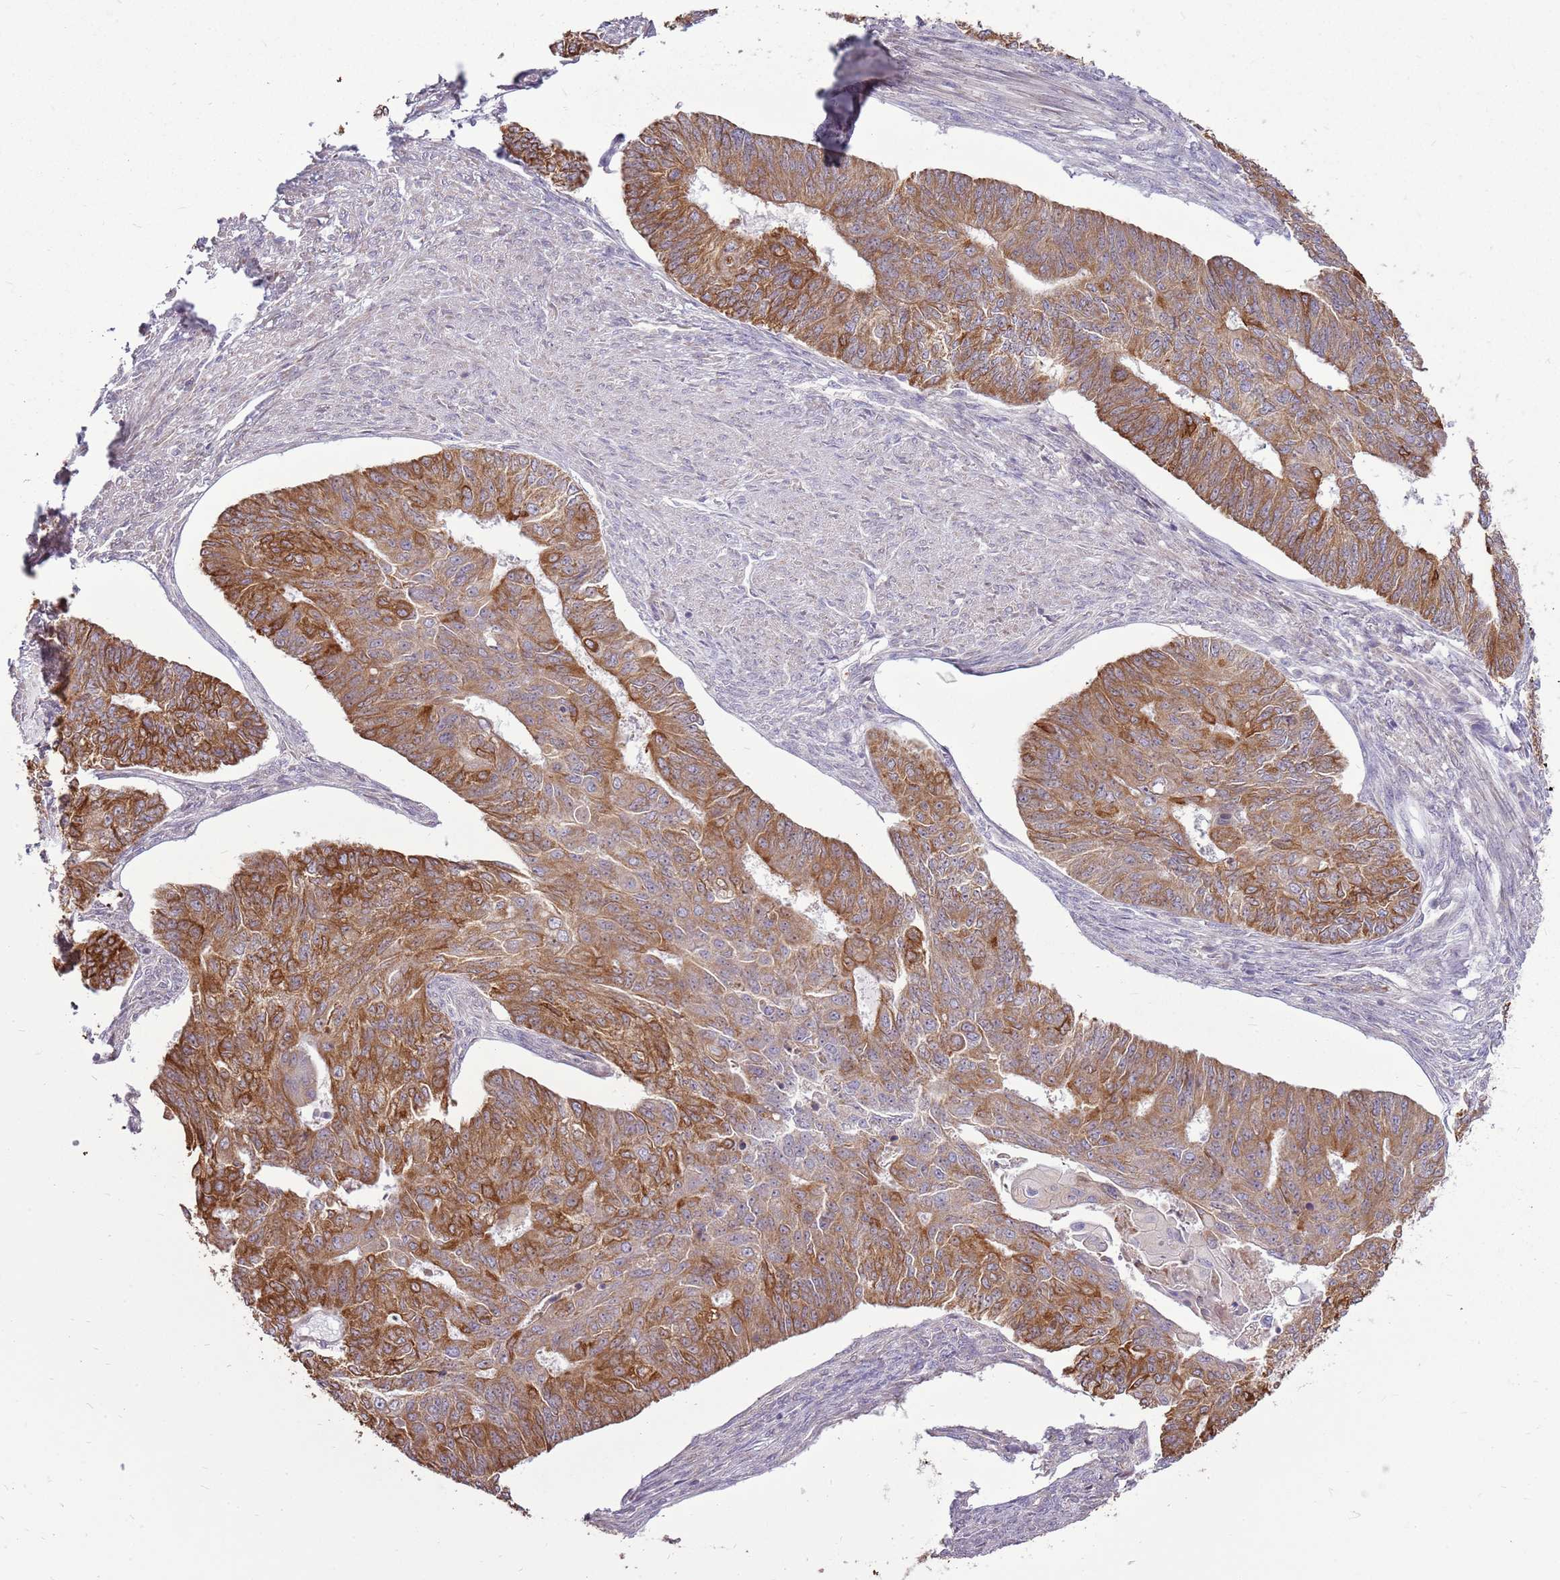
{"staining": {"intensity": "moderate", "quantity": ">75%", "location": "cytoplasmic/membranous"}, "tissue": "endometrial cancer", "cell_type": "Tumor cells", "image_type": "cancer", "snomed": [{"axis": "morphology", "description": "Adenocarcinoma, NOS"}, {"axis": "topography", "description": "Endometrium"}], "caption": "Protein positivity by immunohistochemistry exhibits moderate cytoplasmic/membranous staining in approximately >75% of tumor cells in adenocarcinoma (endometrial).", "gene": "UGGT2", "patient": {"sex": "female", "age": 32}}